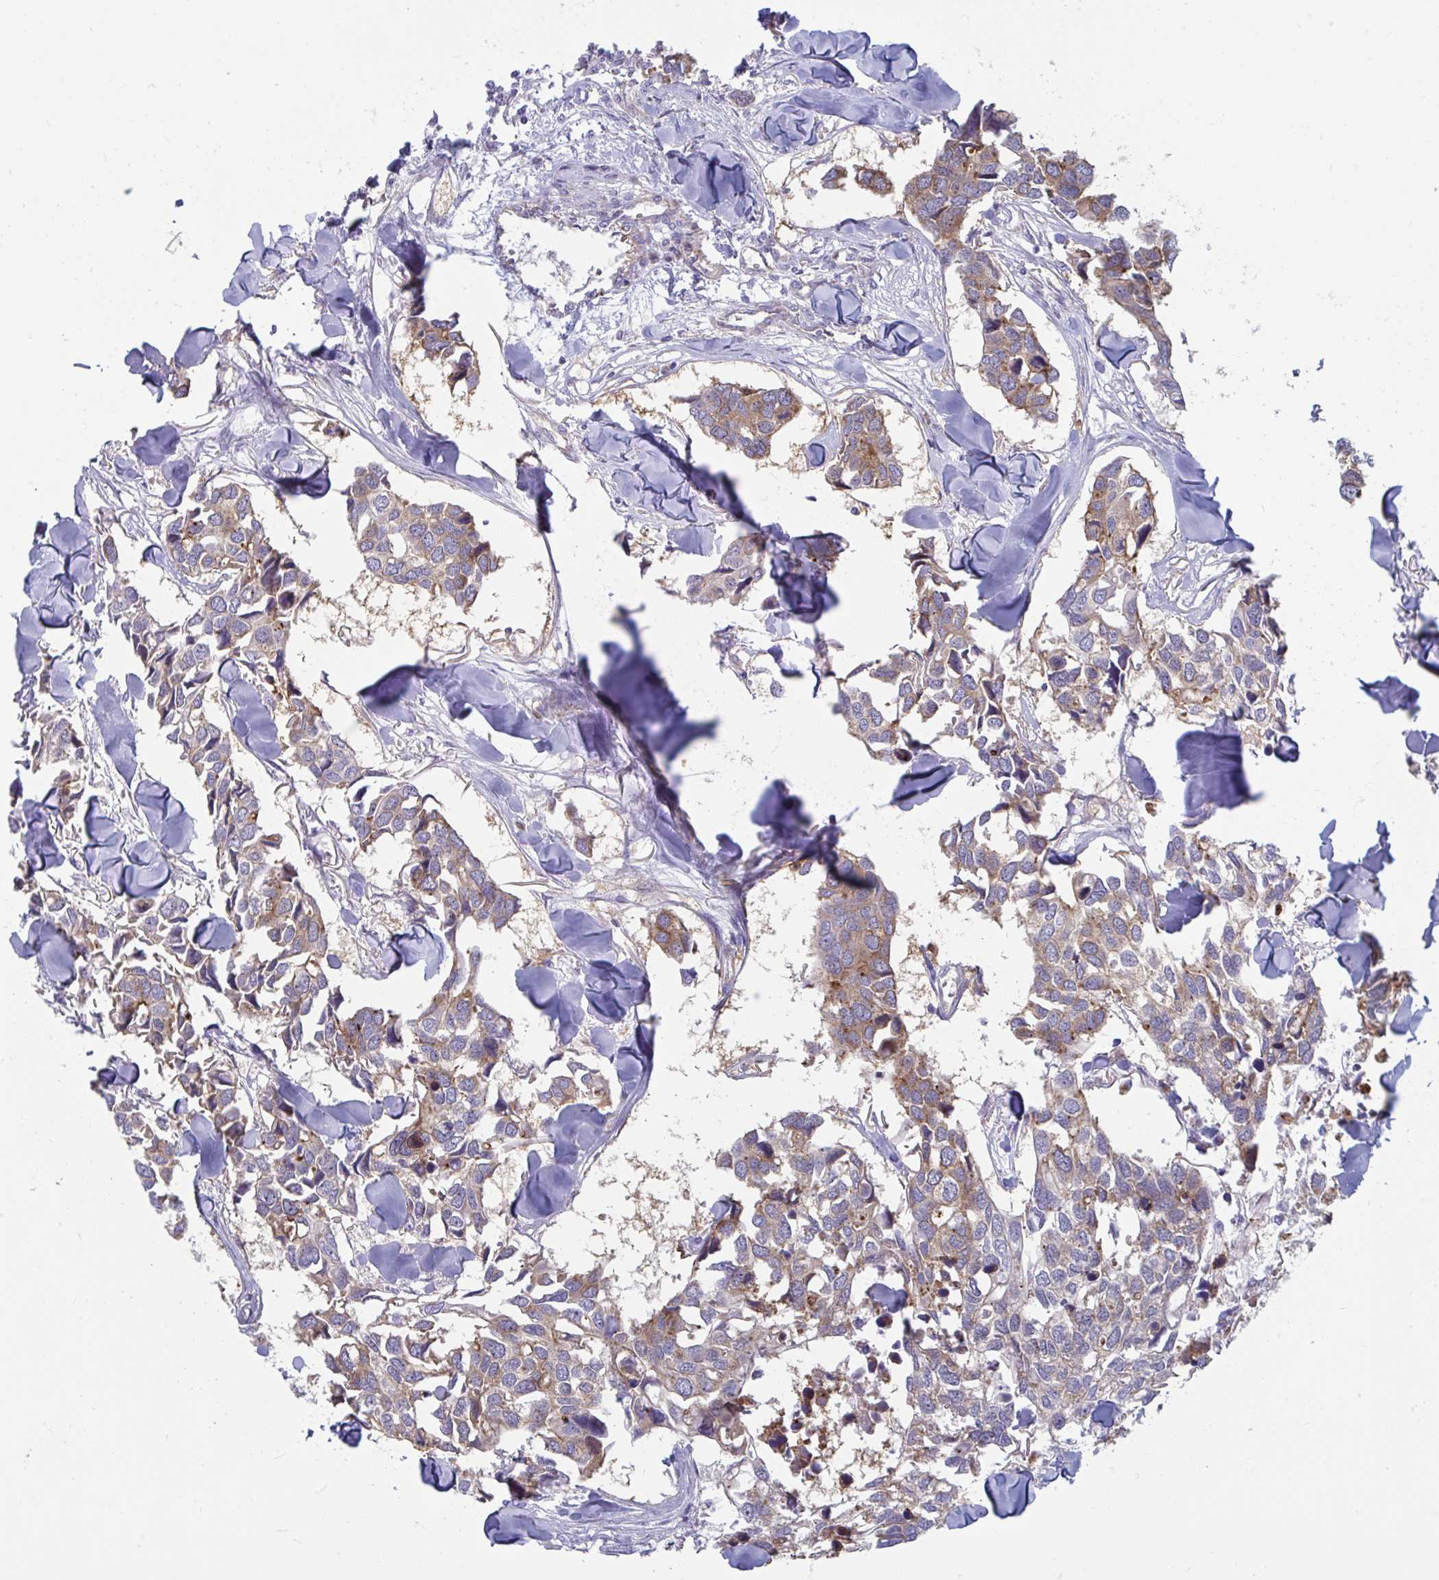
{"staining": {"intensity": "moderate", "quantity": ">75%", "location": "cytoplasmic/membranous"}, "tissue": "breast cancer", "cell_type": "Tumor cells", "image_type": "cancer", "snomed": [{"axis": "morphology", "description": "Duct carcinoma"}, {"axis": "topography", "description": "Breast"}], "caption": "Breast cancer was stained to show a protein in brown. There is medium levels of moderate cytoplasmic/membranous expression in approximately >75% of tumor cells.", "gene": "SLC9A6", "patient": {"sex": "female", "age": 83}}